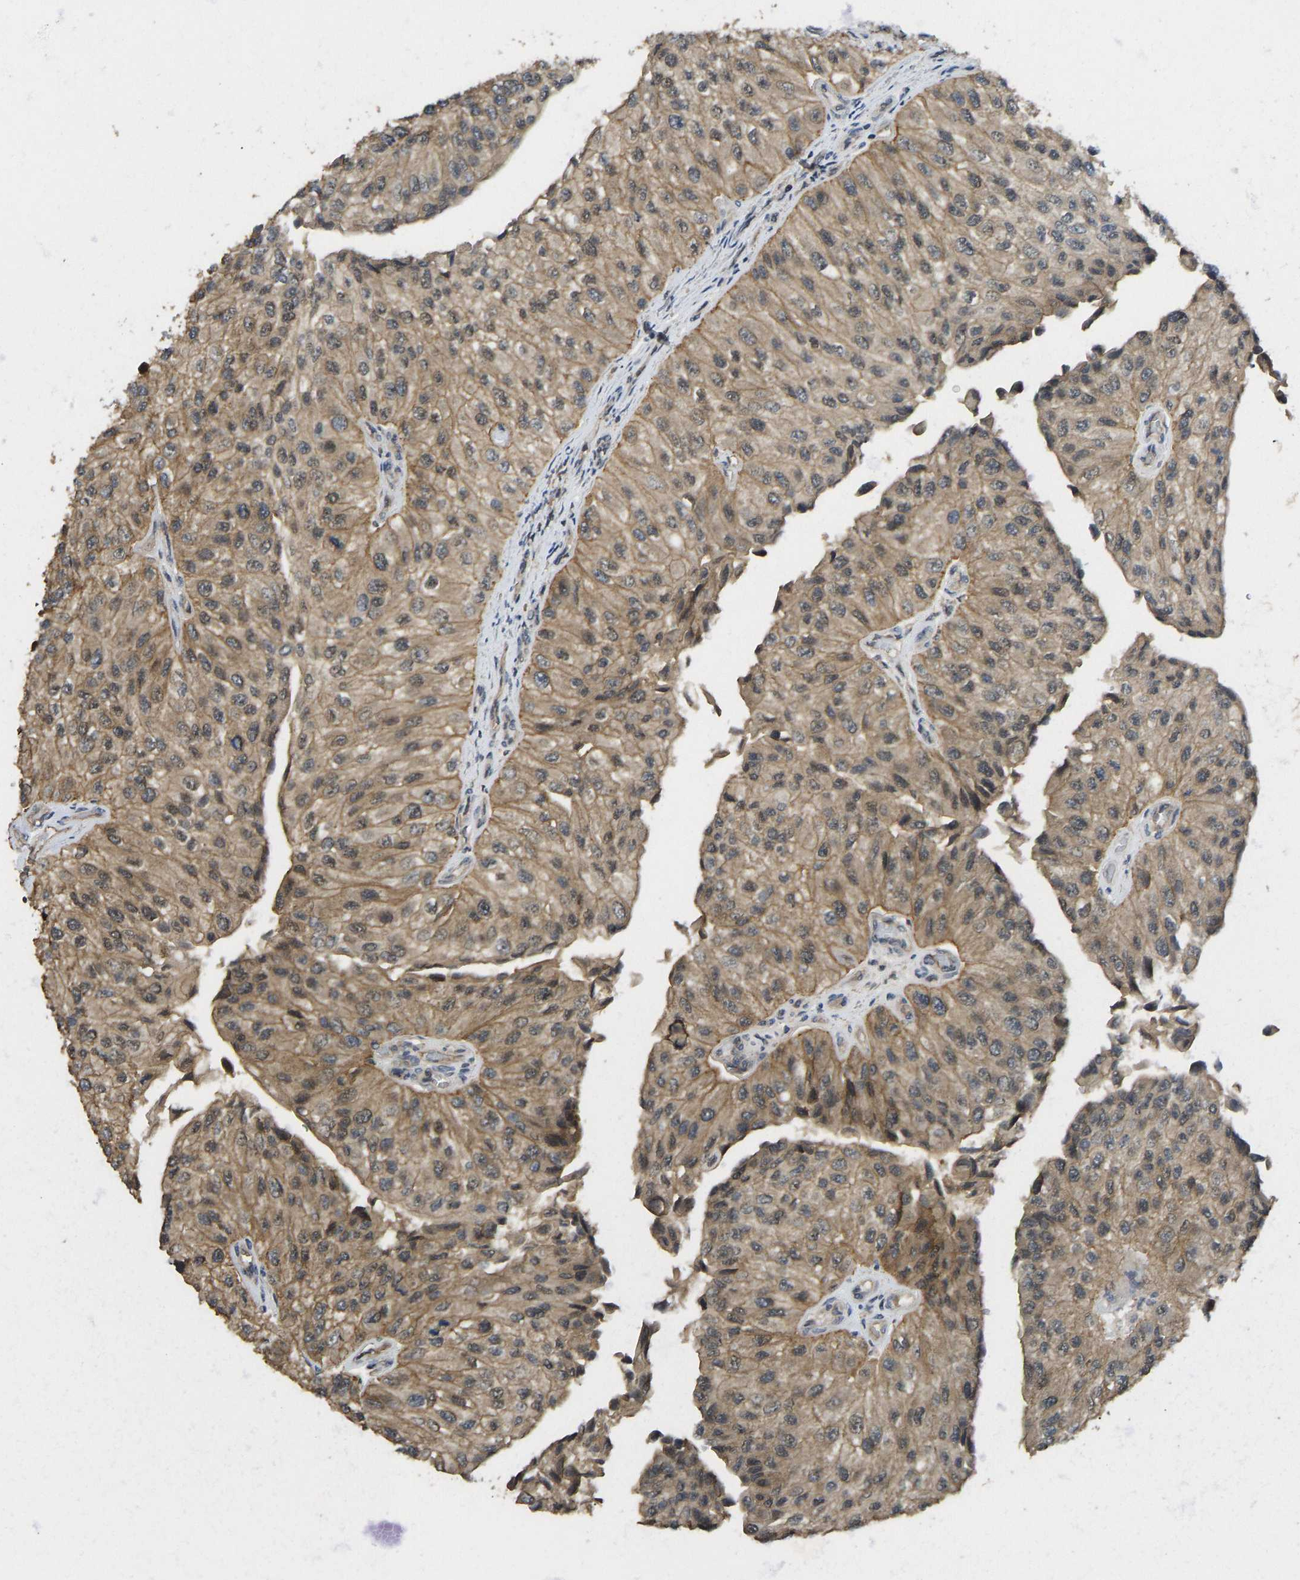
{"staining": {"intensity": "moderate", "quantity": ">75%", "location": "cytoplasmic/membranous"}, "tissue": "urothelial cancer", "cell_type": "Tumor cells", "image_type": "cancer", "snomed": [{"axis": "morphology", "description": "Urothelial carcinoma, High grade"}, {"axis": "topography", "description": "Kidney"}, {"axis": "topography", "description": "Urinary bladder"}], "caption": "Moderate cytoplasmic/membranous protein expression is appreciated in approximately >75% of tumor cells in urothelial carcinoma (high-grade).", "gene": "NDRG3", "patient": {"sex": "male", "age": 77}}